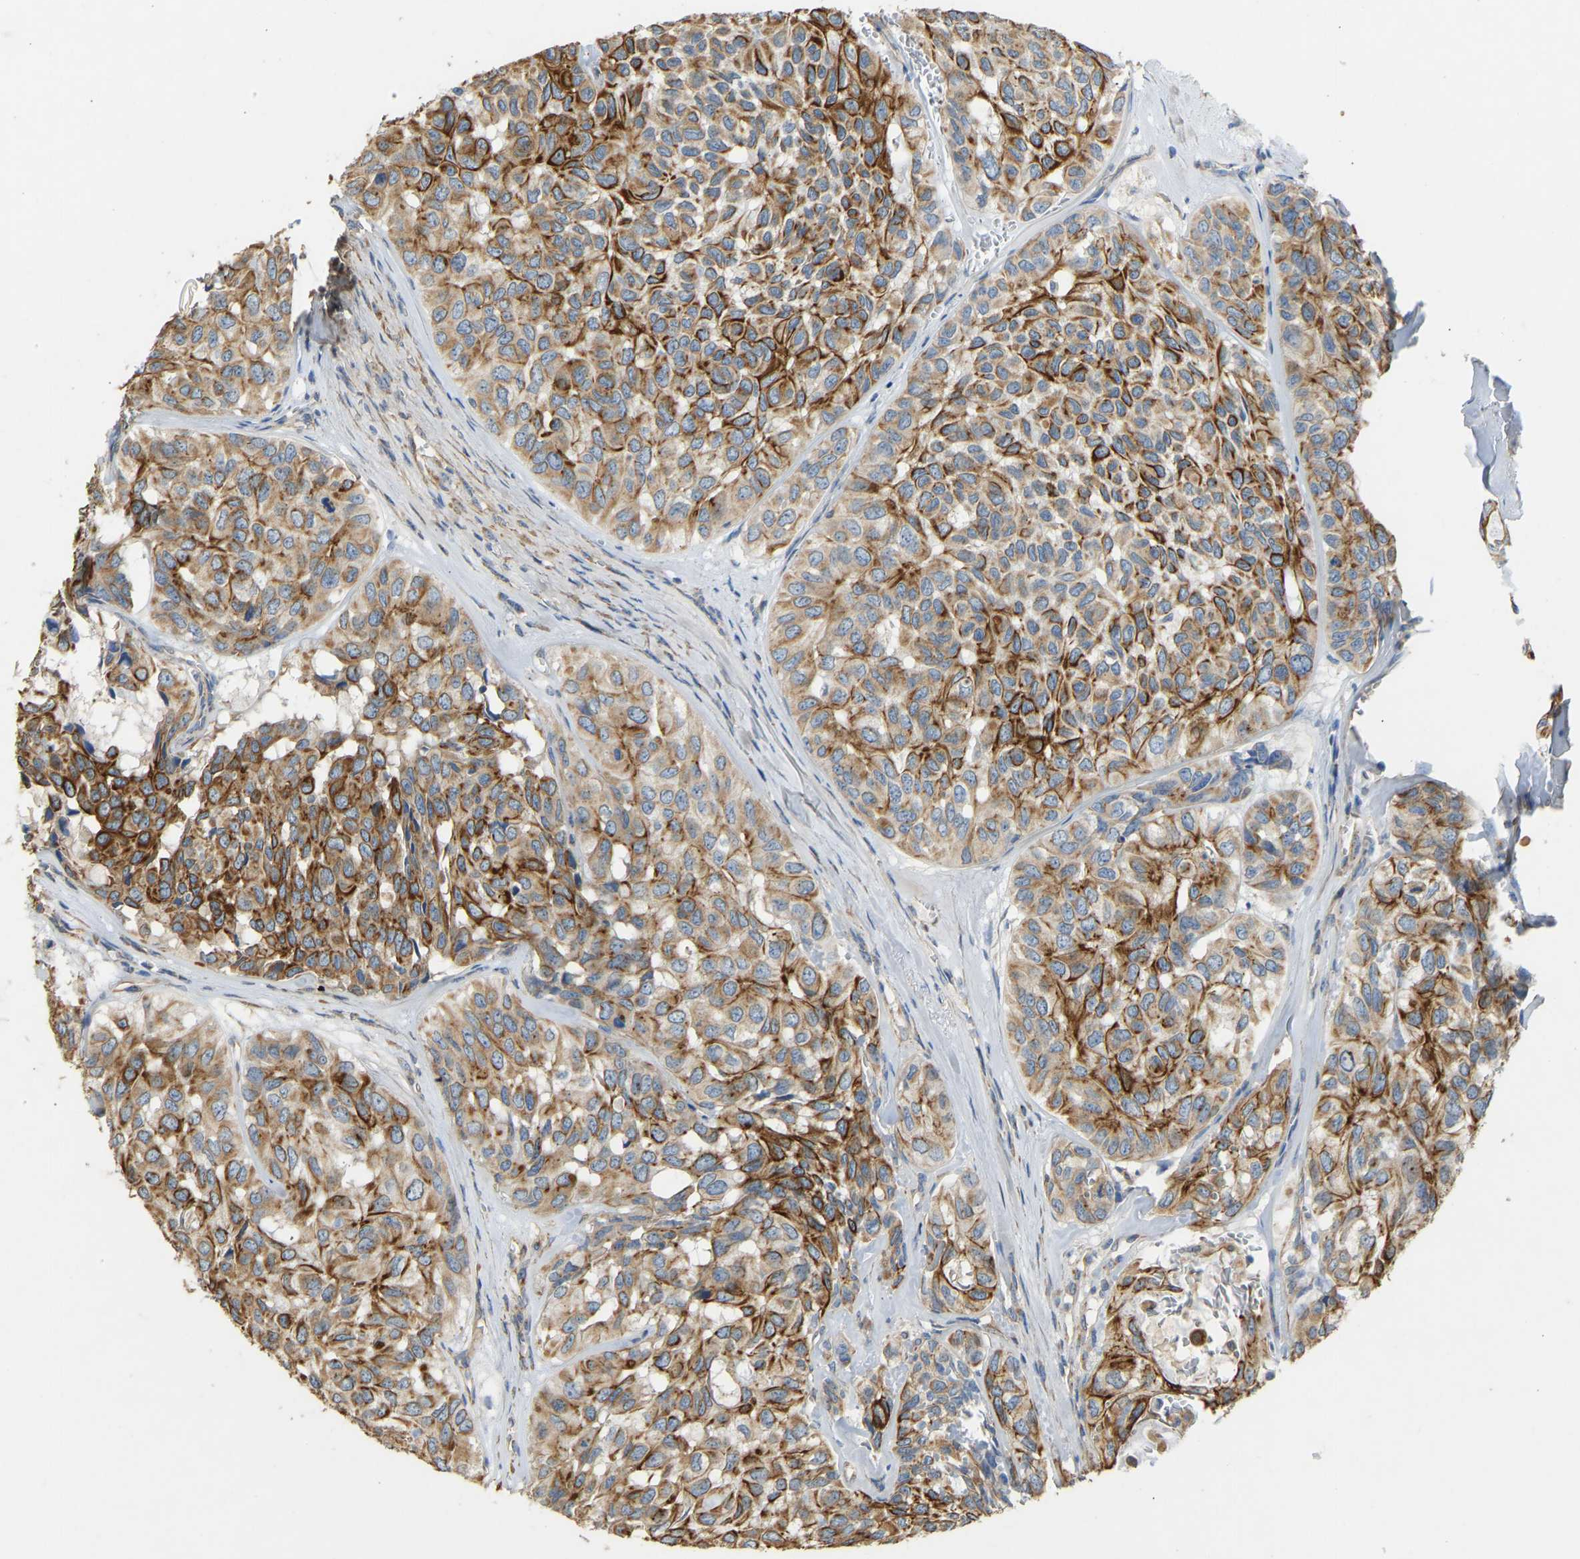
{"staining": {"intensity": "strong", "quantity": ">75%", "location": "cytoplasmic/membranous"}, "tissue": "head and neck cancer", "cell_type": "Tumor cells", "image_type": "cancer", "snomed": [{"axis": "morphology", "description": "Adenocarcinoma, NOS"}, {"axis": "topography", "description": "Salivary gland, NOS"}, {"axis": "topography", "description": "Head-Neck"}], "caption": "Tumor cells exhibit high levels of strong cytoplasmic/membranous expression in approximately >75% of cells in adenocarcinoma (head and neck).", "gene": "TECTA", "patient": {"sex": "female", "age": 76}}